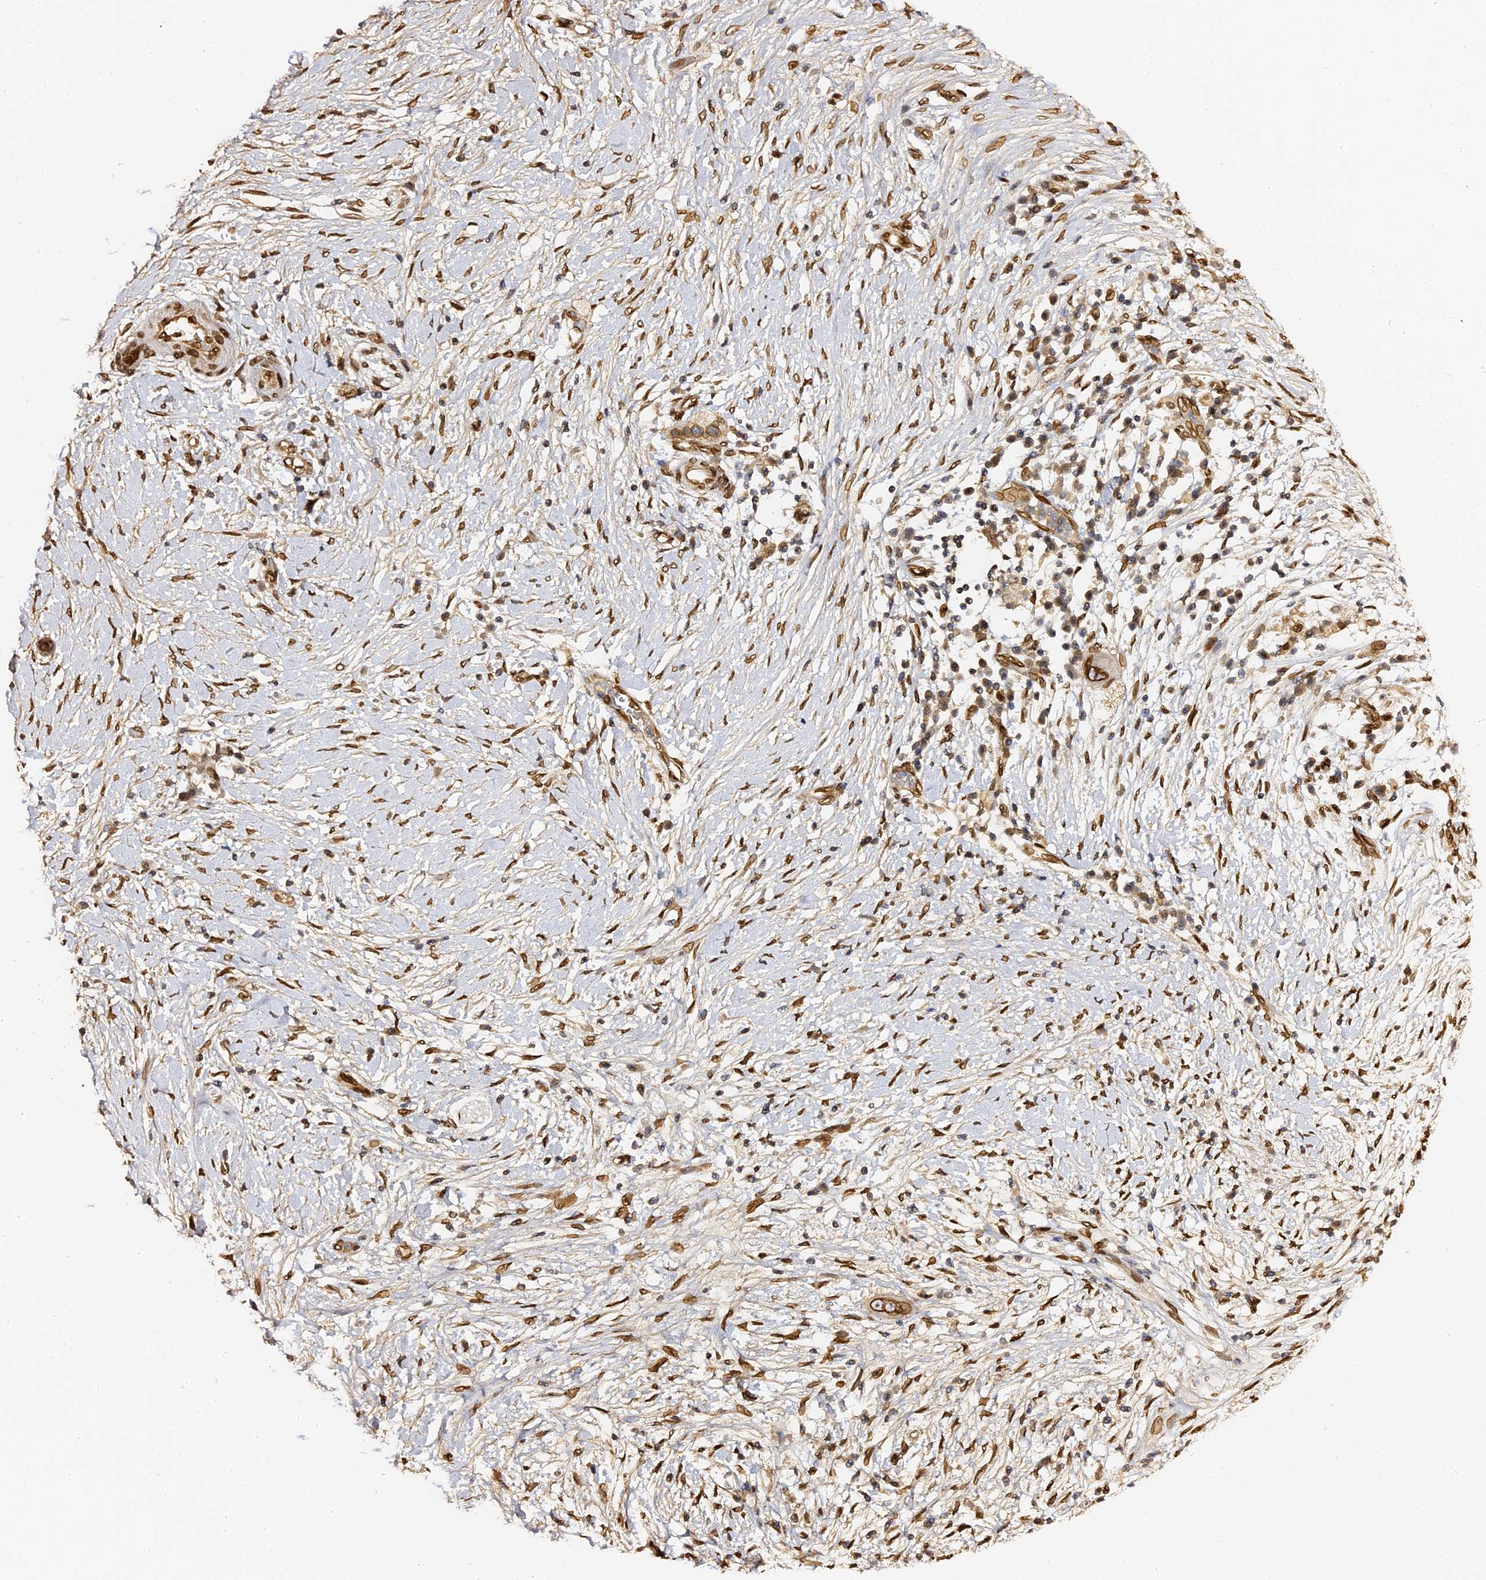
{"staining": {"intensity": "strong", "quantity": ">75%", "location": "cytoplasmic/membranous,nuclear"}, "tissue": "pancreatic cancer", "cell_type": "Tumor cells", "image_type": "cancer", "snomed": [{"axis": "morphology", "description": "Adenocarcinoma, NOS"}, {"axis": "topography", "description": "Pancreas"}], "caption": "Immunohistochemical staining of adenocarcinoma (pancreatic) demonstrates high levels of strong cytoplasmic/membranous and nuclear positivity in approximately >75% of tumor cells.", "gene": "ANAPC5", "patient": {"sex": "male", "age": 68}}